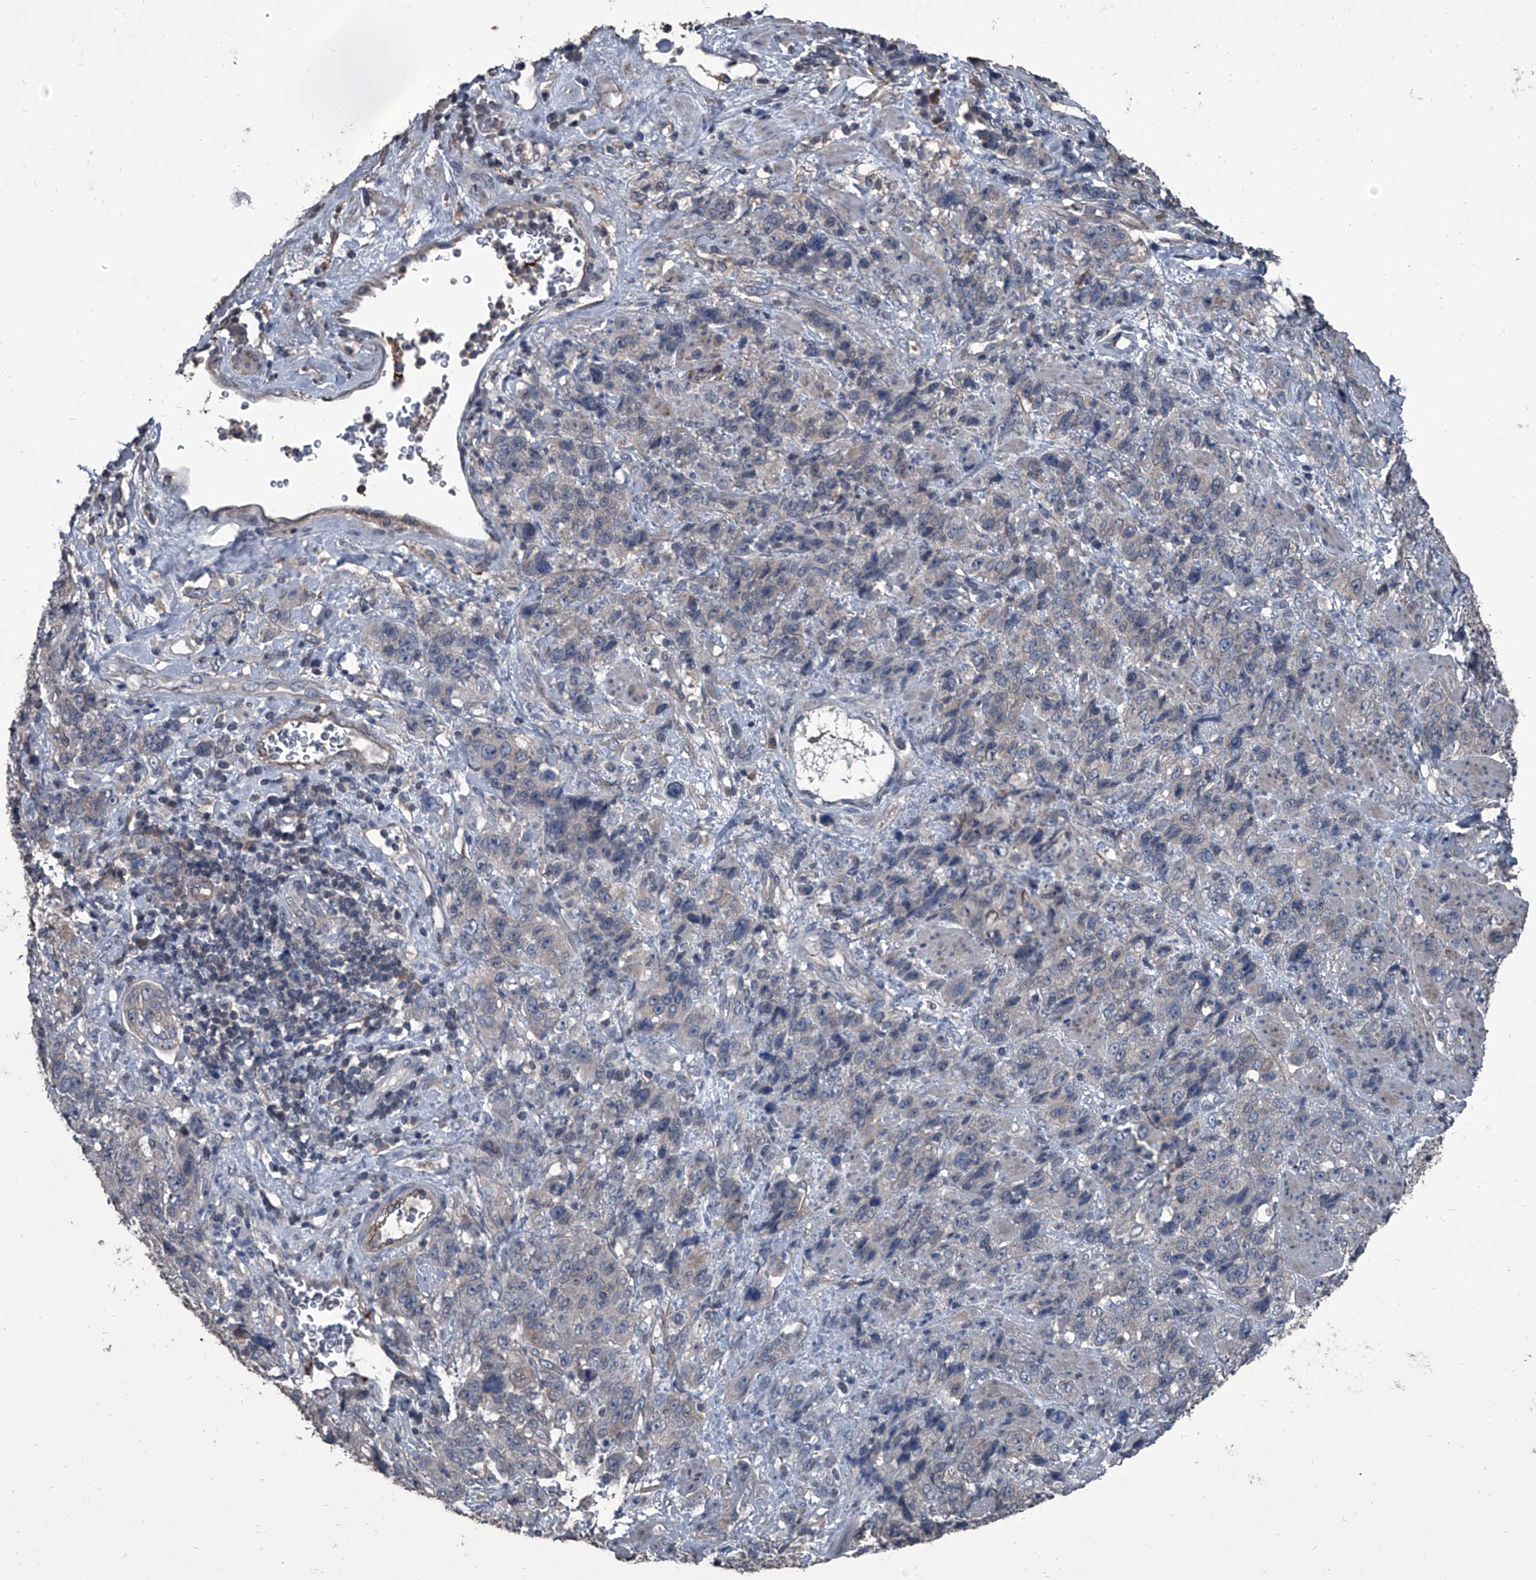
{"staining": {"intensity": "weak", "quantity": "<25%", "location": "cytoplasmic/membranous"}, "tissue": "stomach cancer", "cell_type": "Tumor cells", "image_type": "cancer", "snomed": [{"axis": "morphology", "description": "Adenocarcinoma, NOS"}, {"axis": "topography", "description": "Stomach"}], "caption": "This micrograph is of stomach adenocarcinoma stained with immunohistochemistry to label a protein in brown with the nuclei are counter-stained blue. There is no expression in tumor cells.", "gene": "OARD1", "patient": {"sex": "male", "age": 48}}